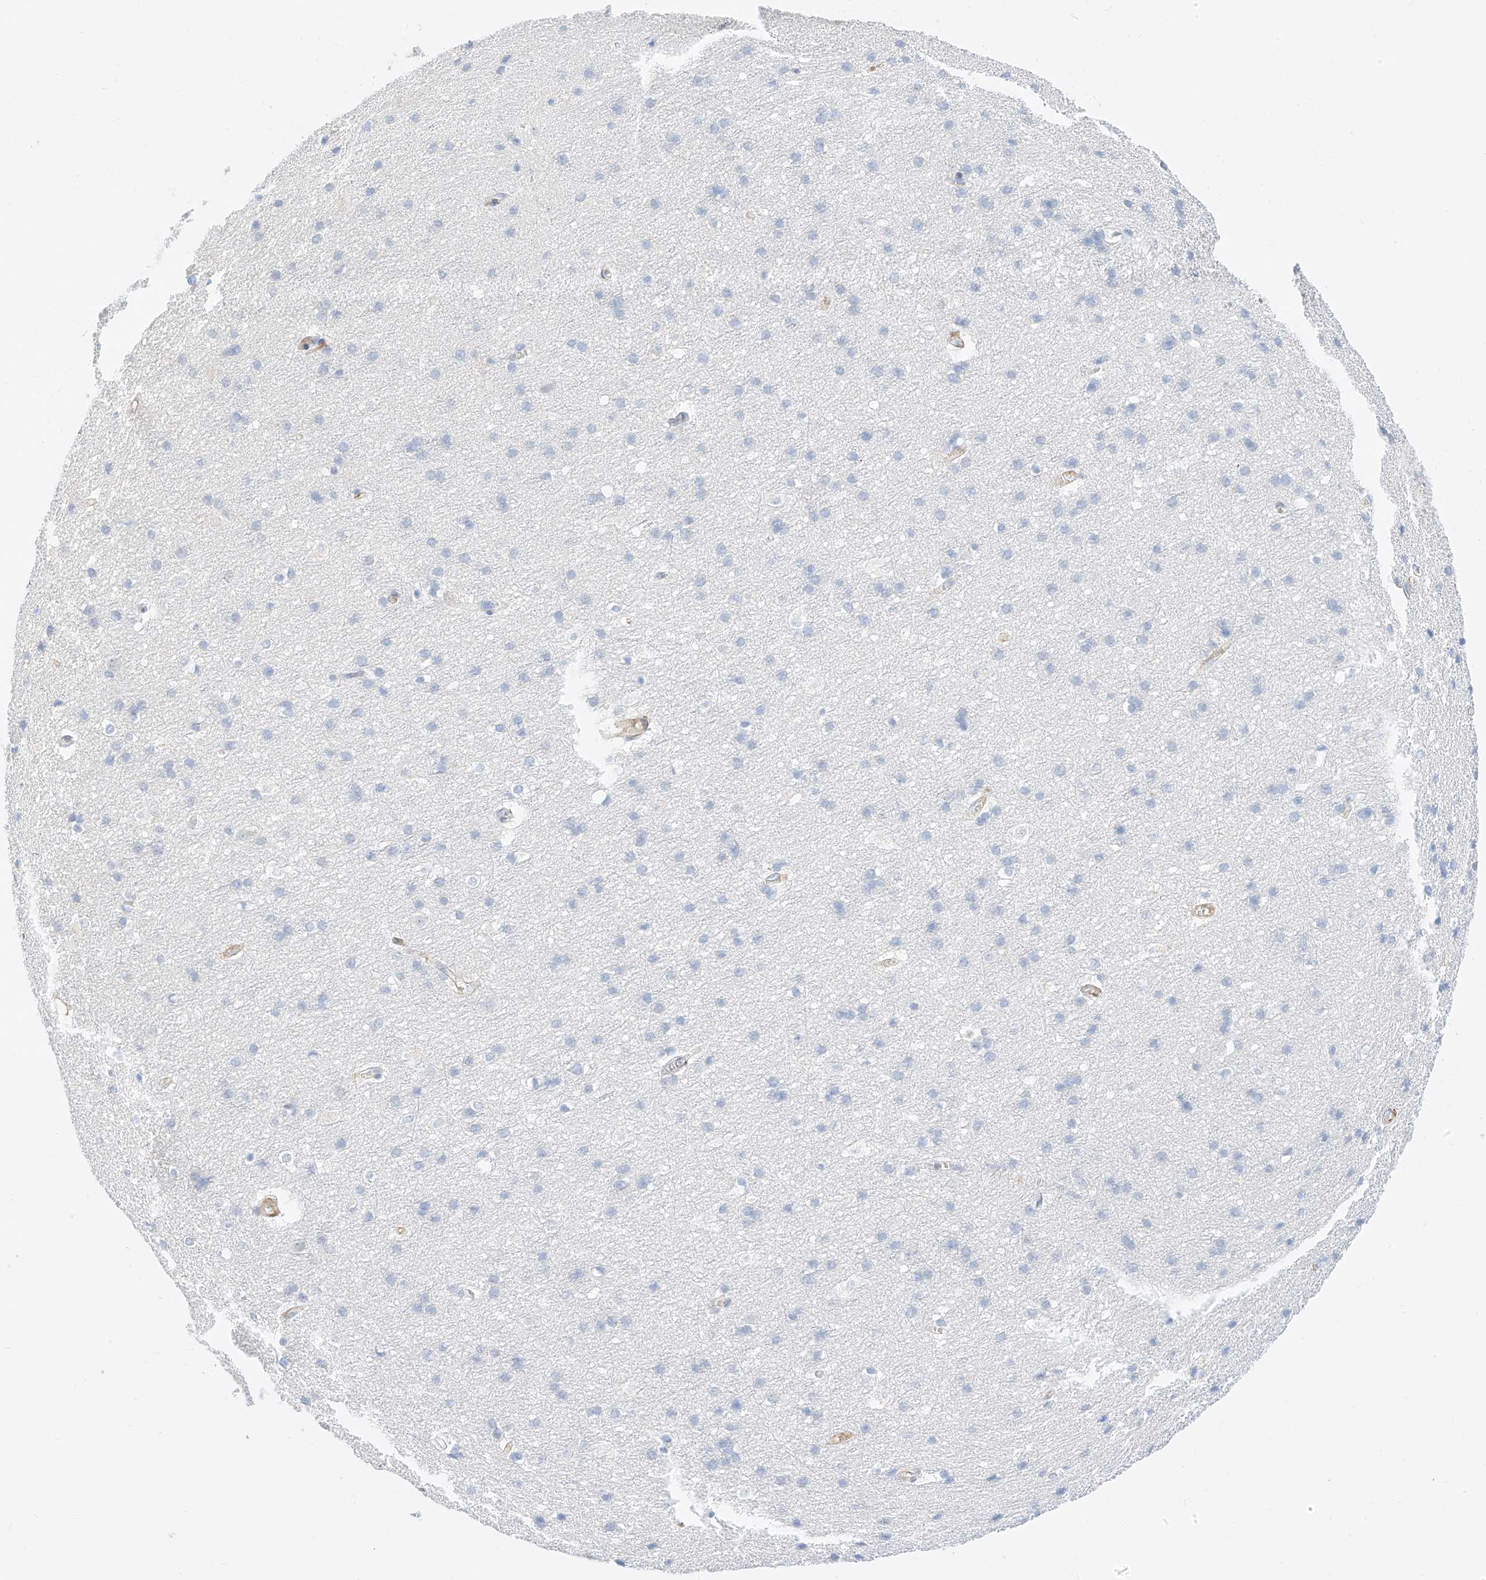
{"staining": {"intensity": "moderate", "quantity": ">75%", "location": "cytoplasmic/membranous"}, "tissue": "cerebral cortex", "cell_type": "Endothelial cells", "image_type": "normal", "snomed": [{"axis": "morphology", "description": "Normal tissue, NOS"}, {"axis": "topography", "description": "Cerebral cortex"}], "caption": "Normal cerebral cortex exhibits moderate cytoplasmic/membranous positivity in about >75% of endothelial cells, visualized by immunohistochemistry. (DAB IHC with brightfield microscopy, high magnification).", "gene": "CDCP2", "patient": {"sex": "male", "age": 54}}